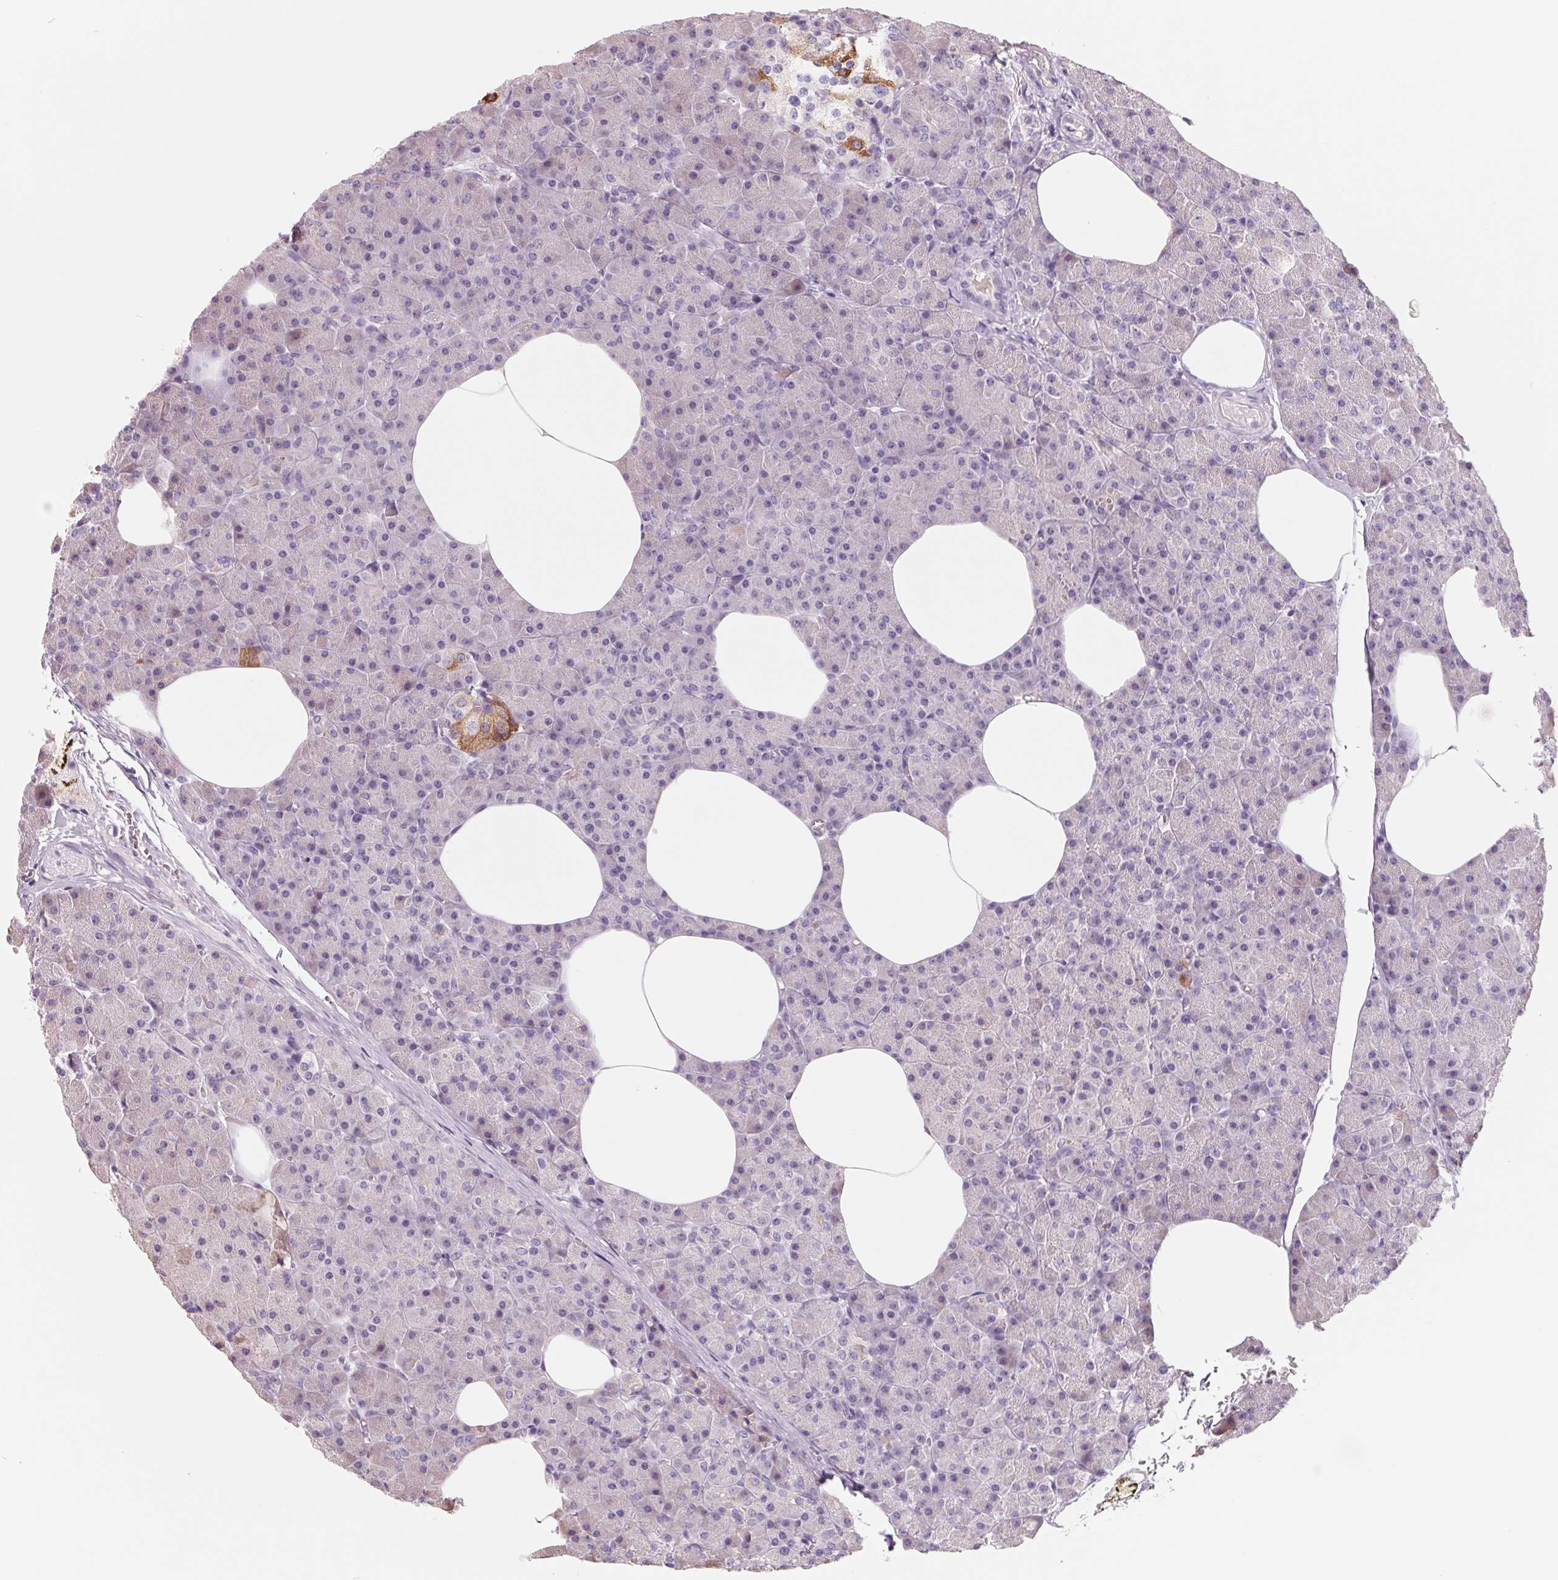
{"staining": {"intensity": "strong", "quantity": "<25%", "location": "cytoplasmic/membranous"}, "tissue": "pancreas", "cell_type": "Exocrine glandular cells", "image_type": "normal", "snomed": [{"axis": "morphology", "description": "Normal tissue, NOS"}, {"axis": "topography", "description": "Pancreas"}], "caption": "High-magnification brightfield microscopy of normal pancreas stained with DAB (3,3'-diaminobenzidine) (brown) and counterstained with hematoxylin (blue). exocrine glandular cells exhibit strong cytoplasmic/membranous positivity is seen in about<25% of cells.", "gene": "FTCD", "patient": {"sex": "female", "age": 45}}